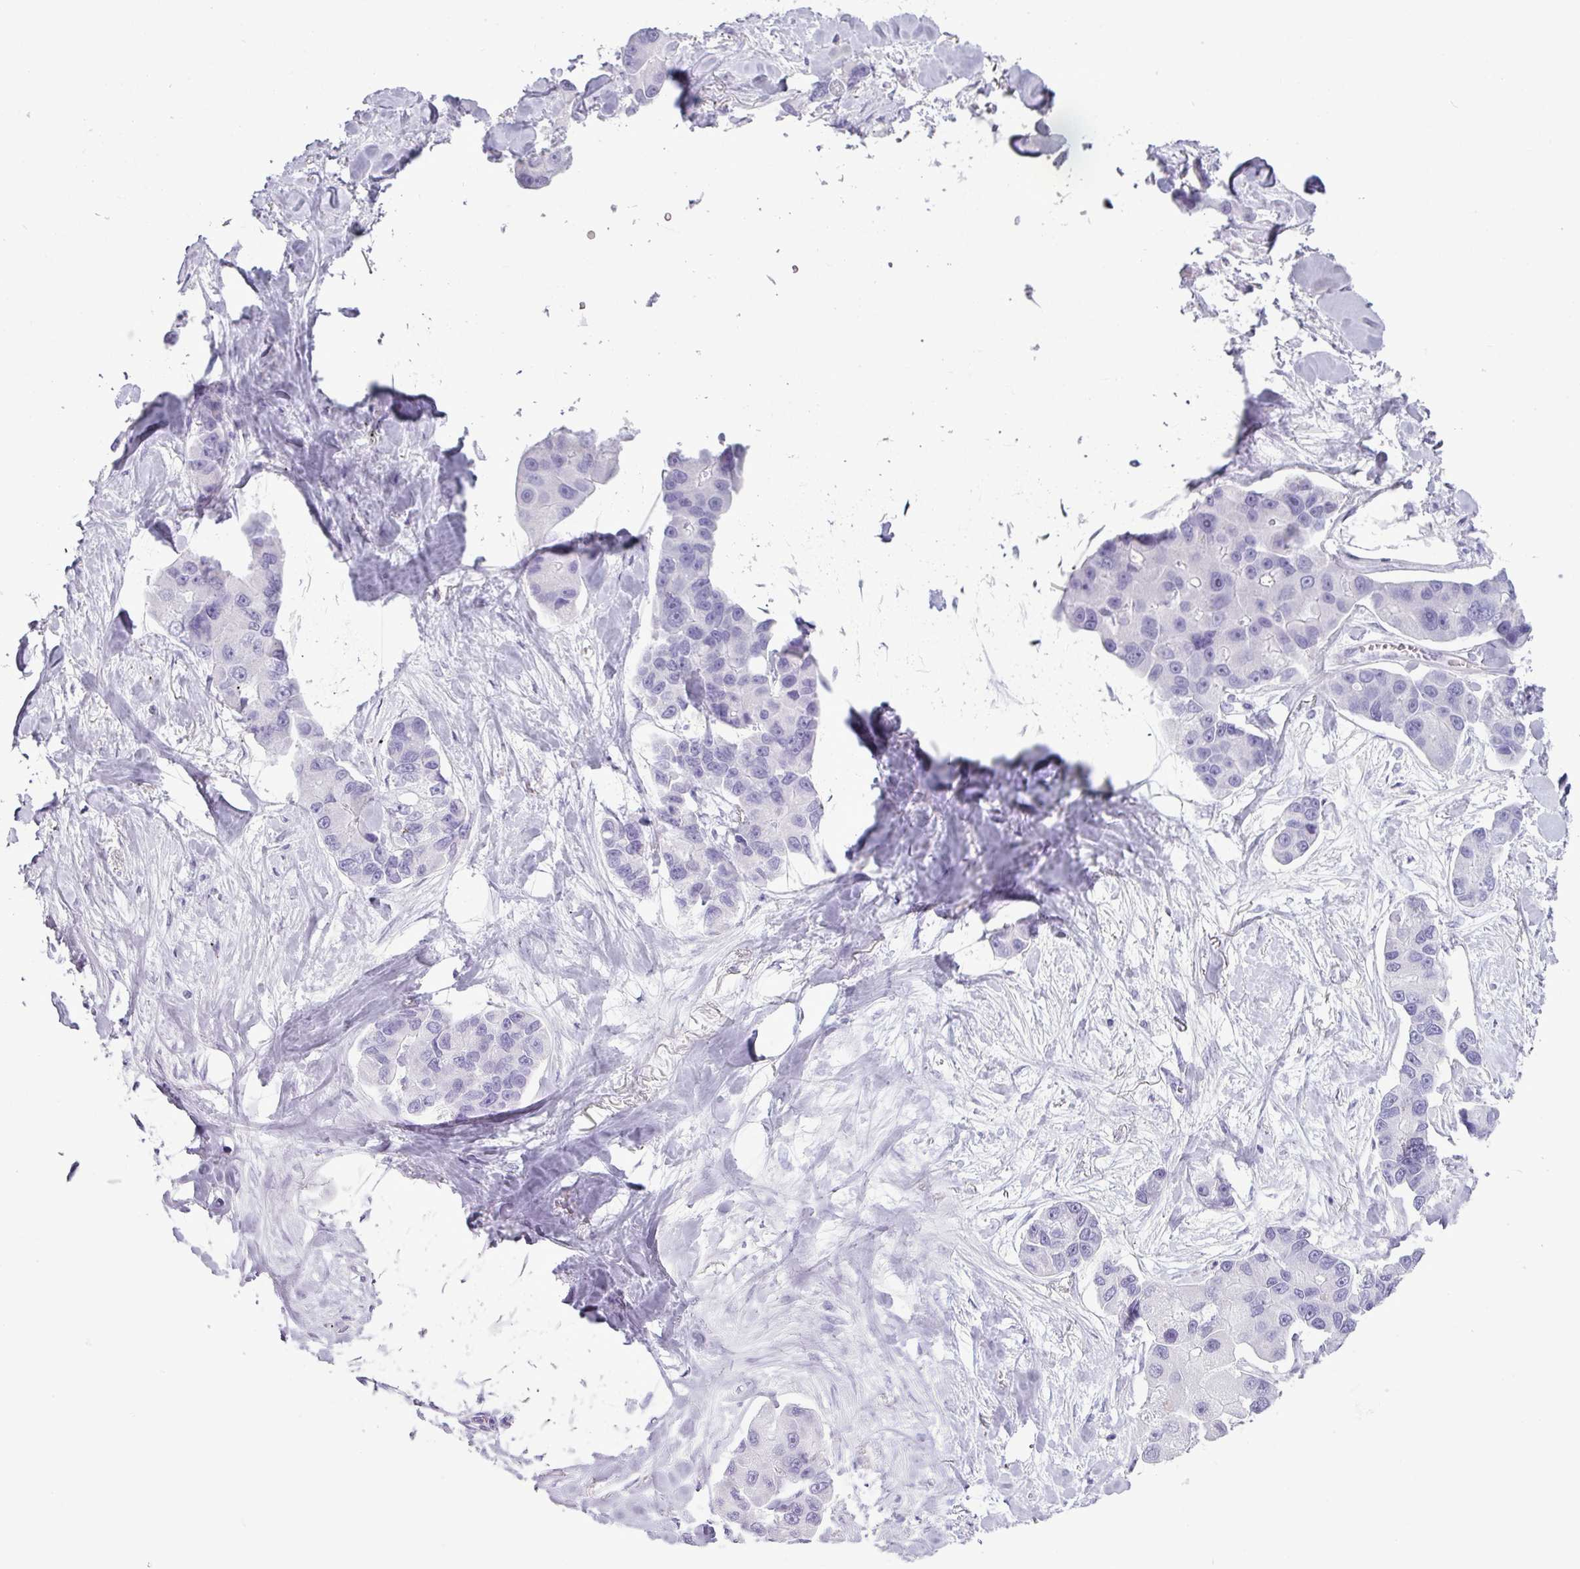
{"staining": {"intensity": "negative", "quantity": "none", "location": "none"}, "tissue": "lung cancer", "cell_type": "Tumor cells", "image_type": "cancer", "snomed": [{"axis": "morphology", "description": "Adenocarcinoma, NOS"}, {"axis": "topography", "description": "Lung"}], "caption": "There is no significant positivity in tumor cells of lung cancer.", "gene": "AMY1B", "patient": {"sex": "female", "age": 54}}